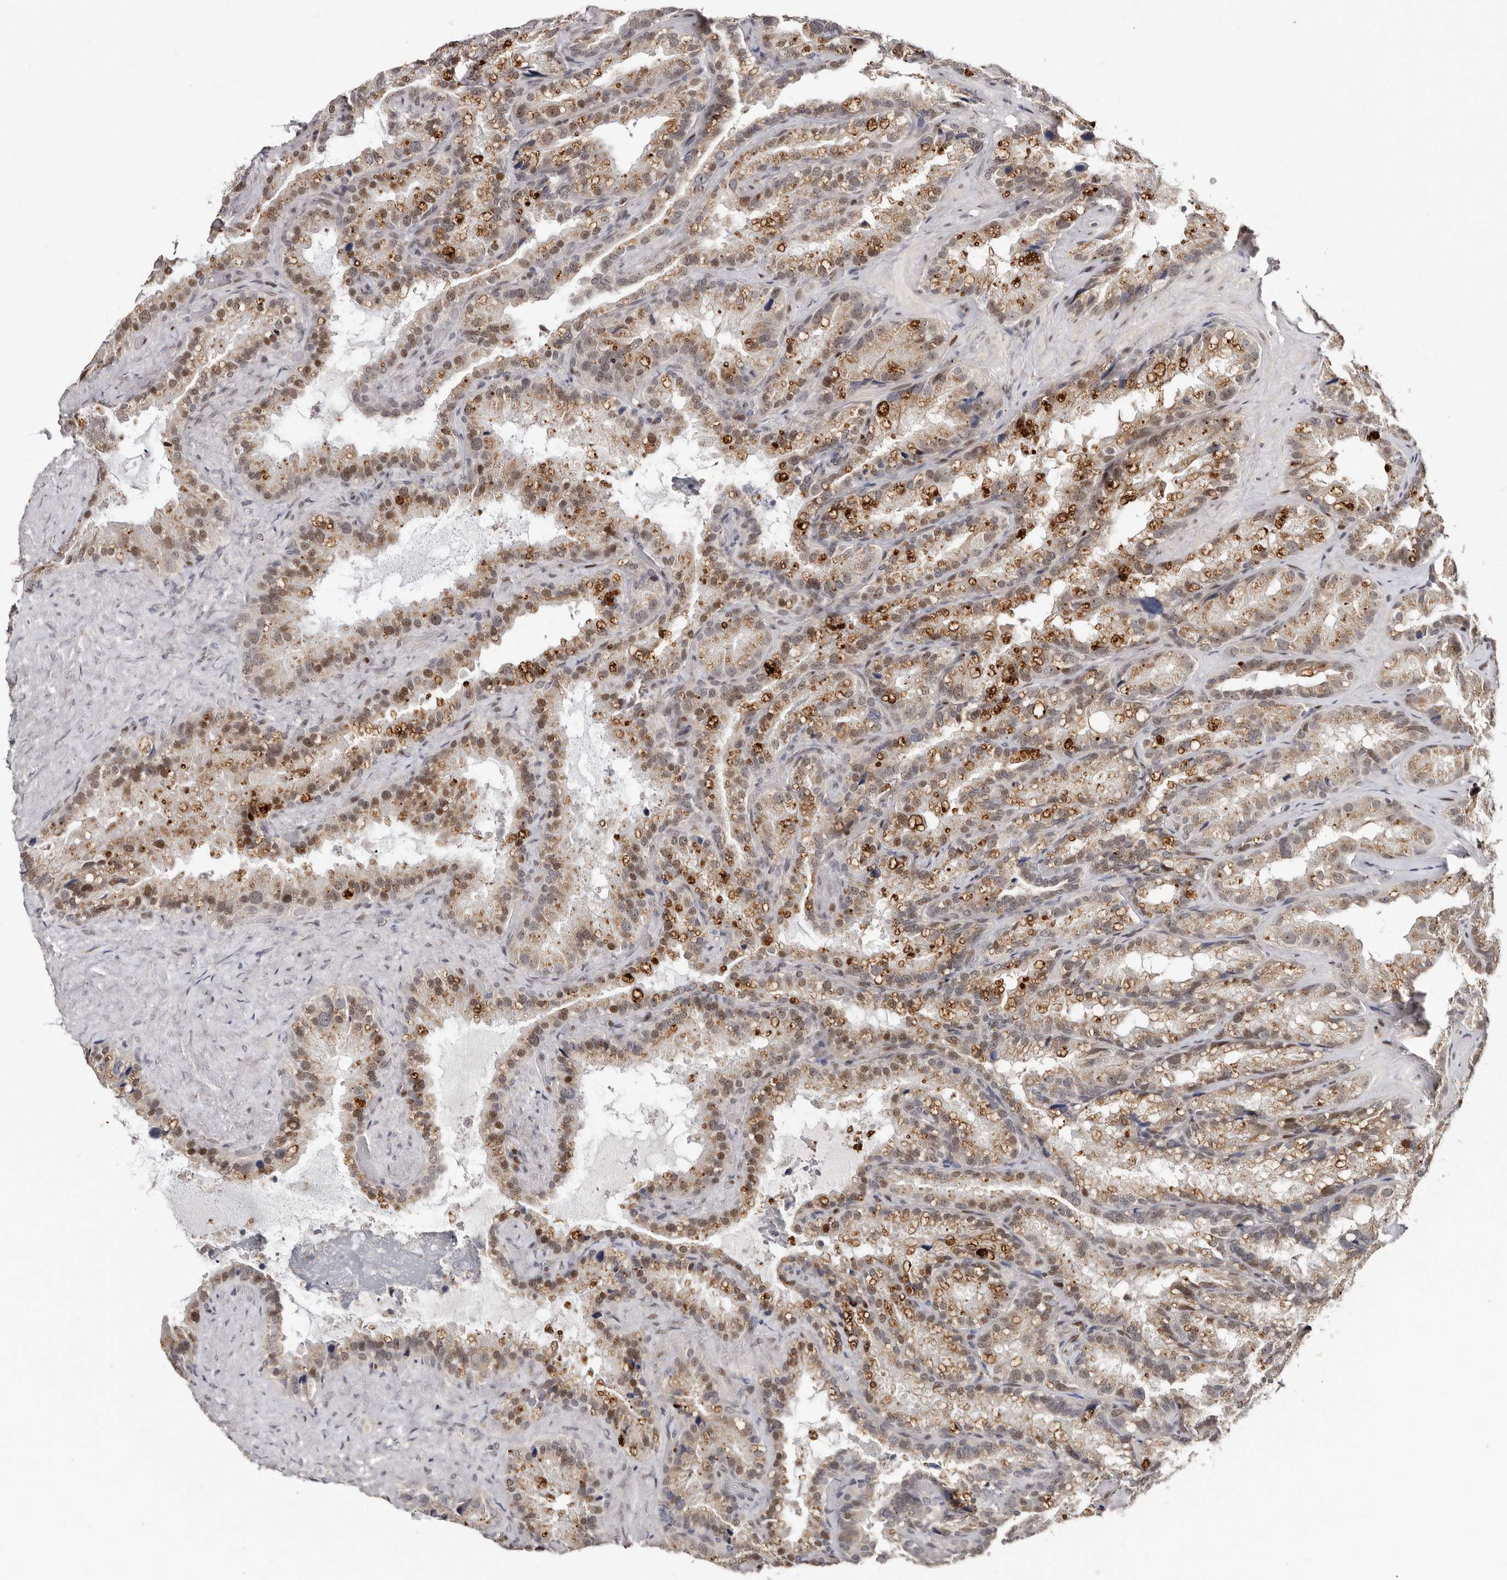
{"staining": {"intensity": "moderate", "quantity": "25%-75%", "location": "cytoplasmic/membranous,nuclear"}, "tissue": "seminal vesicle", "cell_type": "Glandular cells", "image_type": "normal", "snomed": [{"axis": "morphology", "description": "Normal tissue, NOS"}, {"axis": "topography", "description": "Prostate"}, {"axis": "topography", "description": "Seminal veicle"}], "caption": "Immunohistochemical staining of unremarkable seminal vesicle shows moderate cytoplasmic/membranous,nuclear protein expression in about 25%-75% of glandular cells.", "gene": "KLF7", "patient": {"sex": "male", "age": 68}}